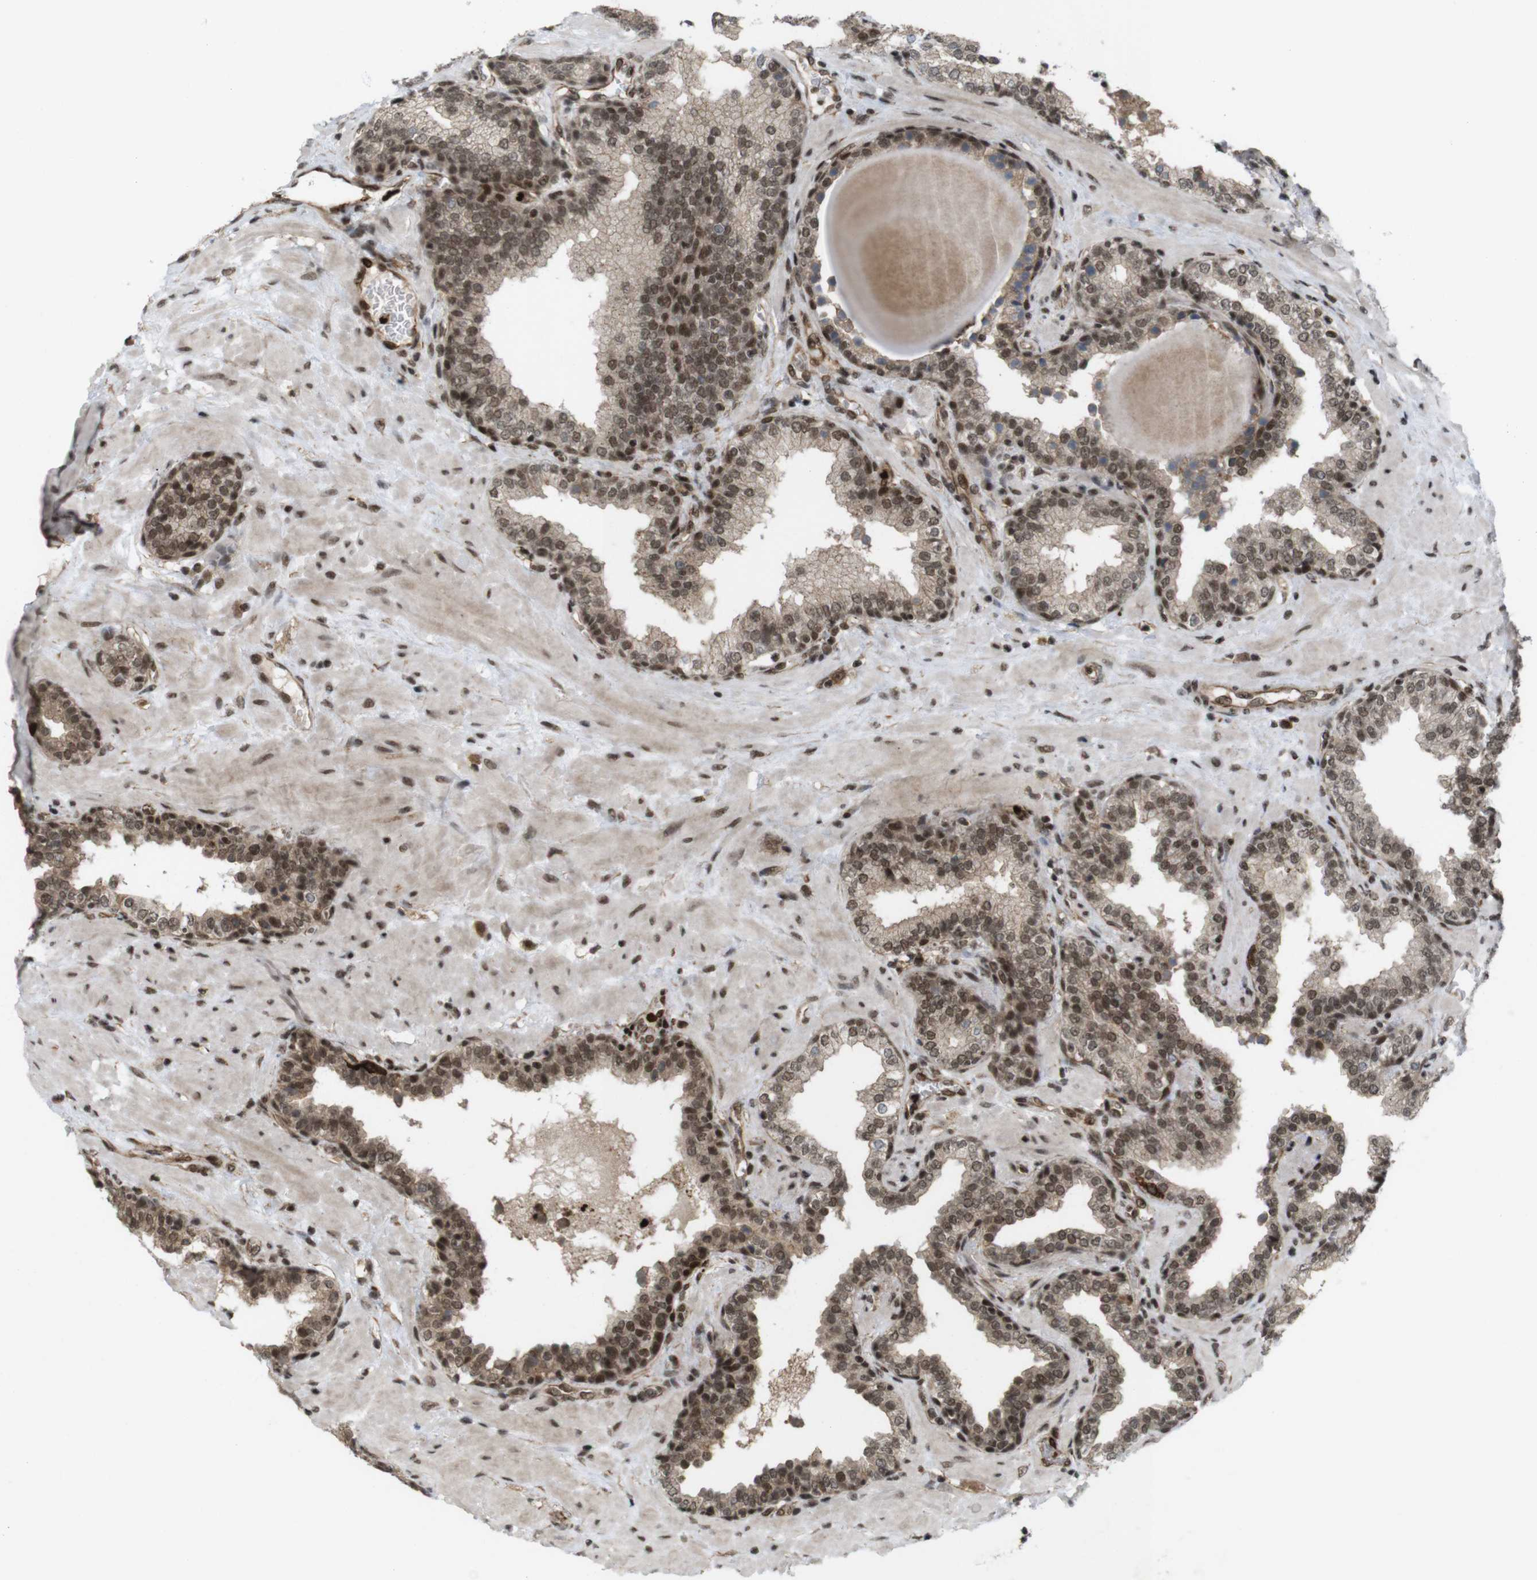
{"staining": {"intensity": "moderate", "quantity": ">75%", "location": "cytoplasmic/membranous,nuclear"}, "tissue": "prostate", "cell_type": "Glandular cells", "image_type": "normal", "snomed": [{"axis": "morphology", "description": "Normal tissue, NOS"}, {"axis": "topography", "description": "Prostate"}], "caption": "Immunohistochemistry image of unremarkable prostate: human prostate stained using immunohistochemistry (IHC) reveals medium levels of moderate protein expression localized specifically in the cytoplasmic/membranous,nuclear of glandular cells, appearing as a cytoplasmic/membranous,nuclear brown color.", "gene": "SP2", "patient": {"sex": "male", "age": 51}}